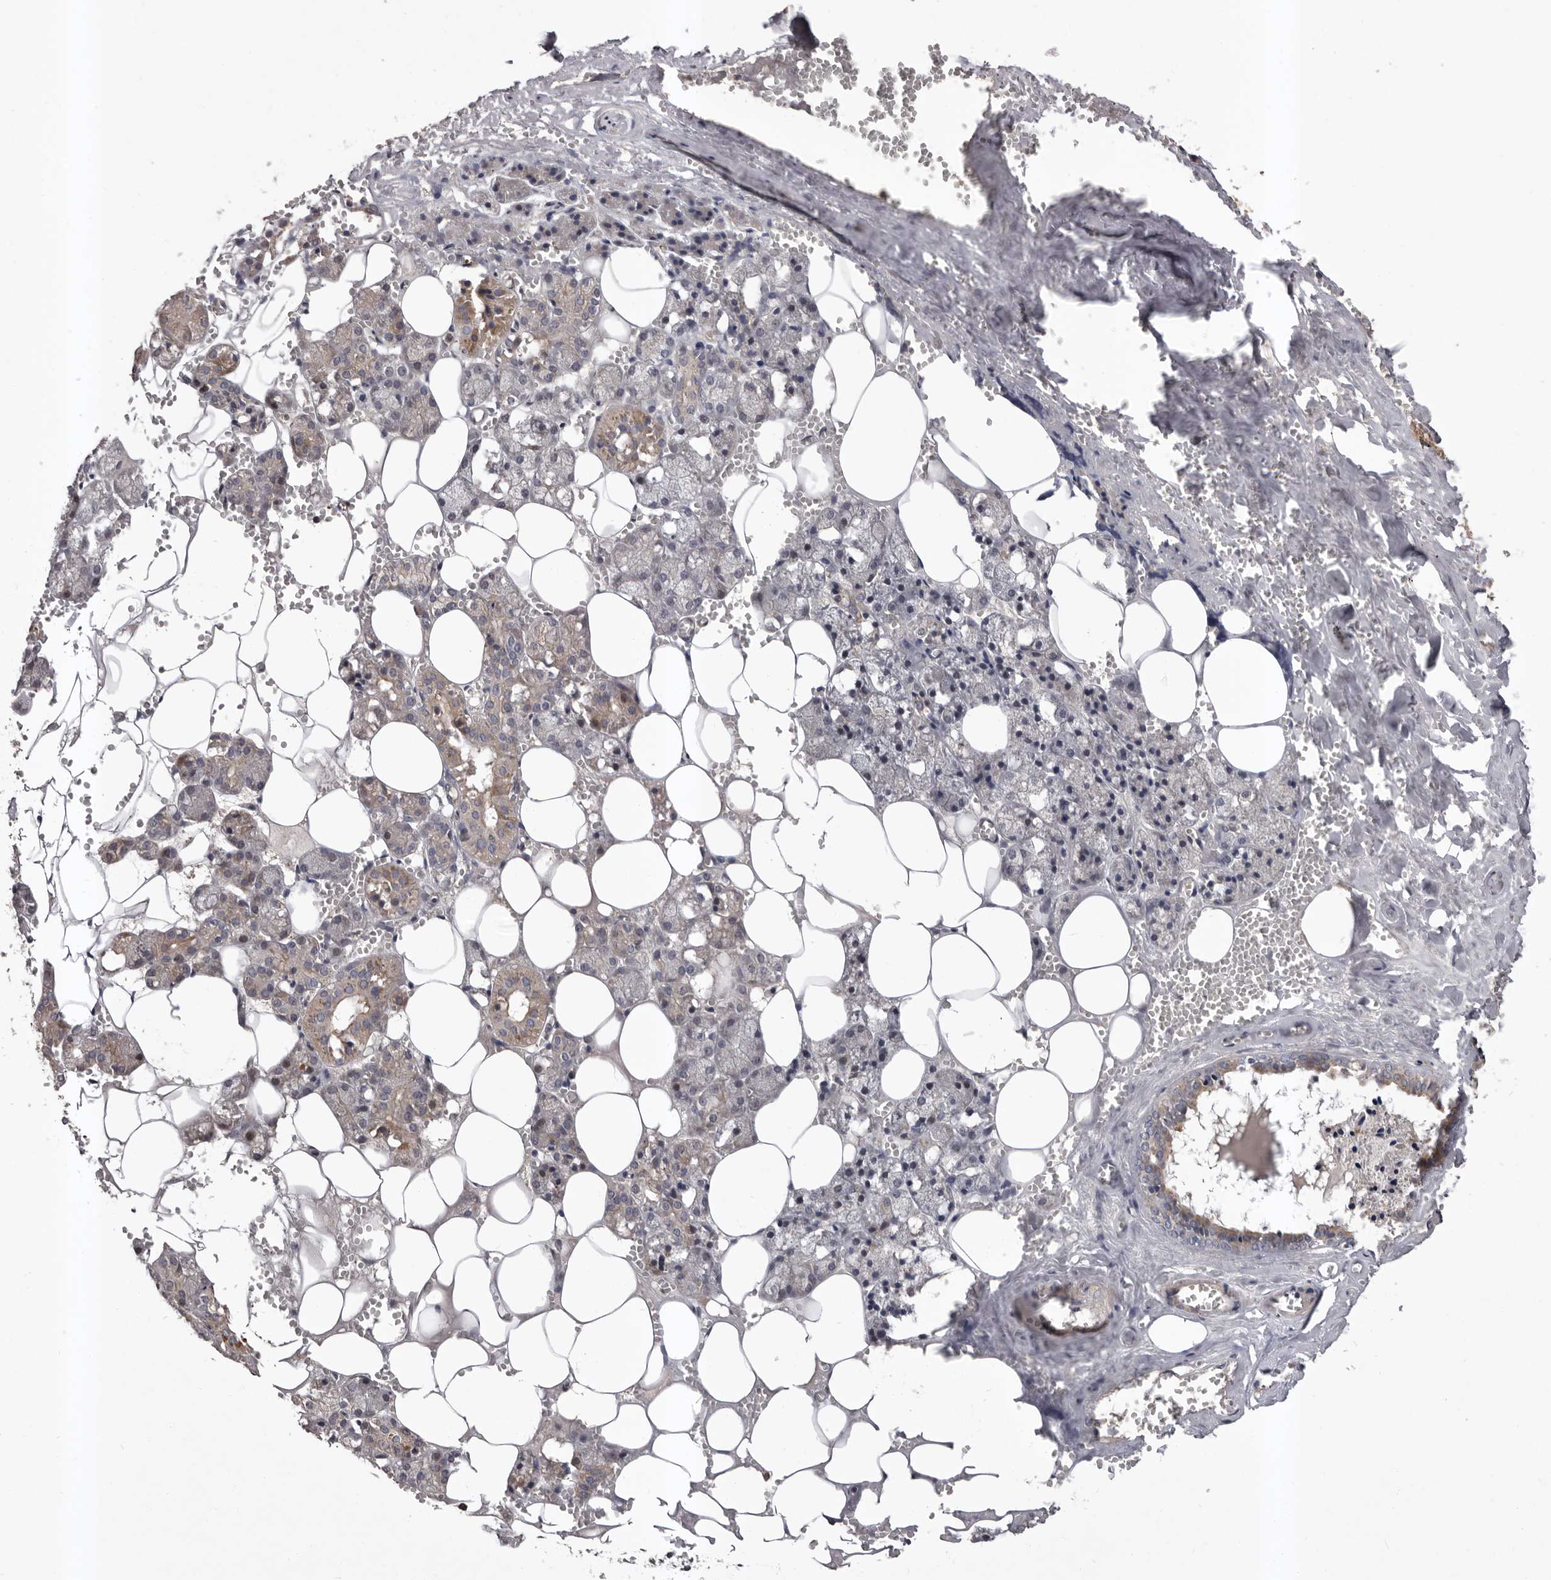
{"staining": {"intensity": "moderate", "quantity": "<25%", "location": "cytoplasmic/membranous"}, "tissue": "salivary gland", "cell_type": "Glandular cells", "image_type": "normal", "snomed": [{"axis": "morphology", "description": "Normal tissue, NOS"}, {"axis": "topography", "description": "Salivary gland"}], "caption": "Glandular cells display low levels of moderate cytoplasmic/membranous staining in about <25% of cells in benign salivary gland.", "gene": "PRKD1", "patient": {"sex": "male", "age": 62}}